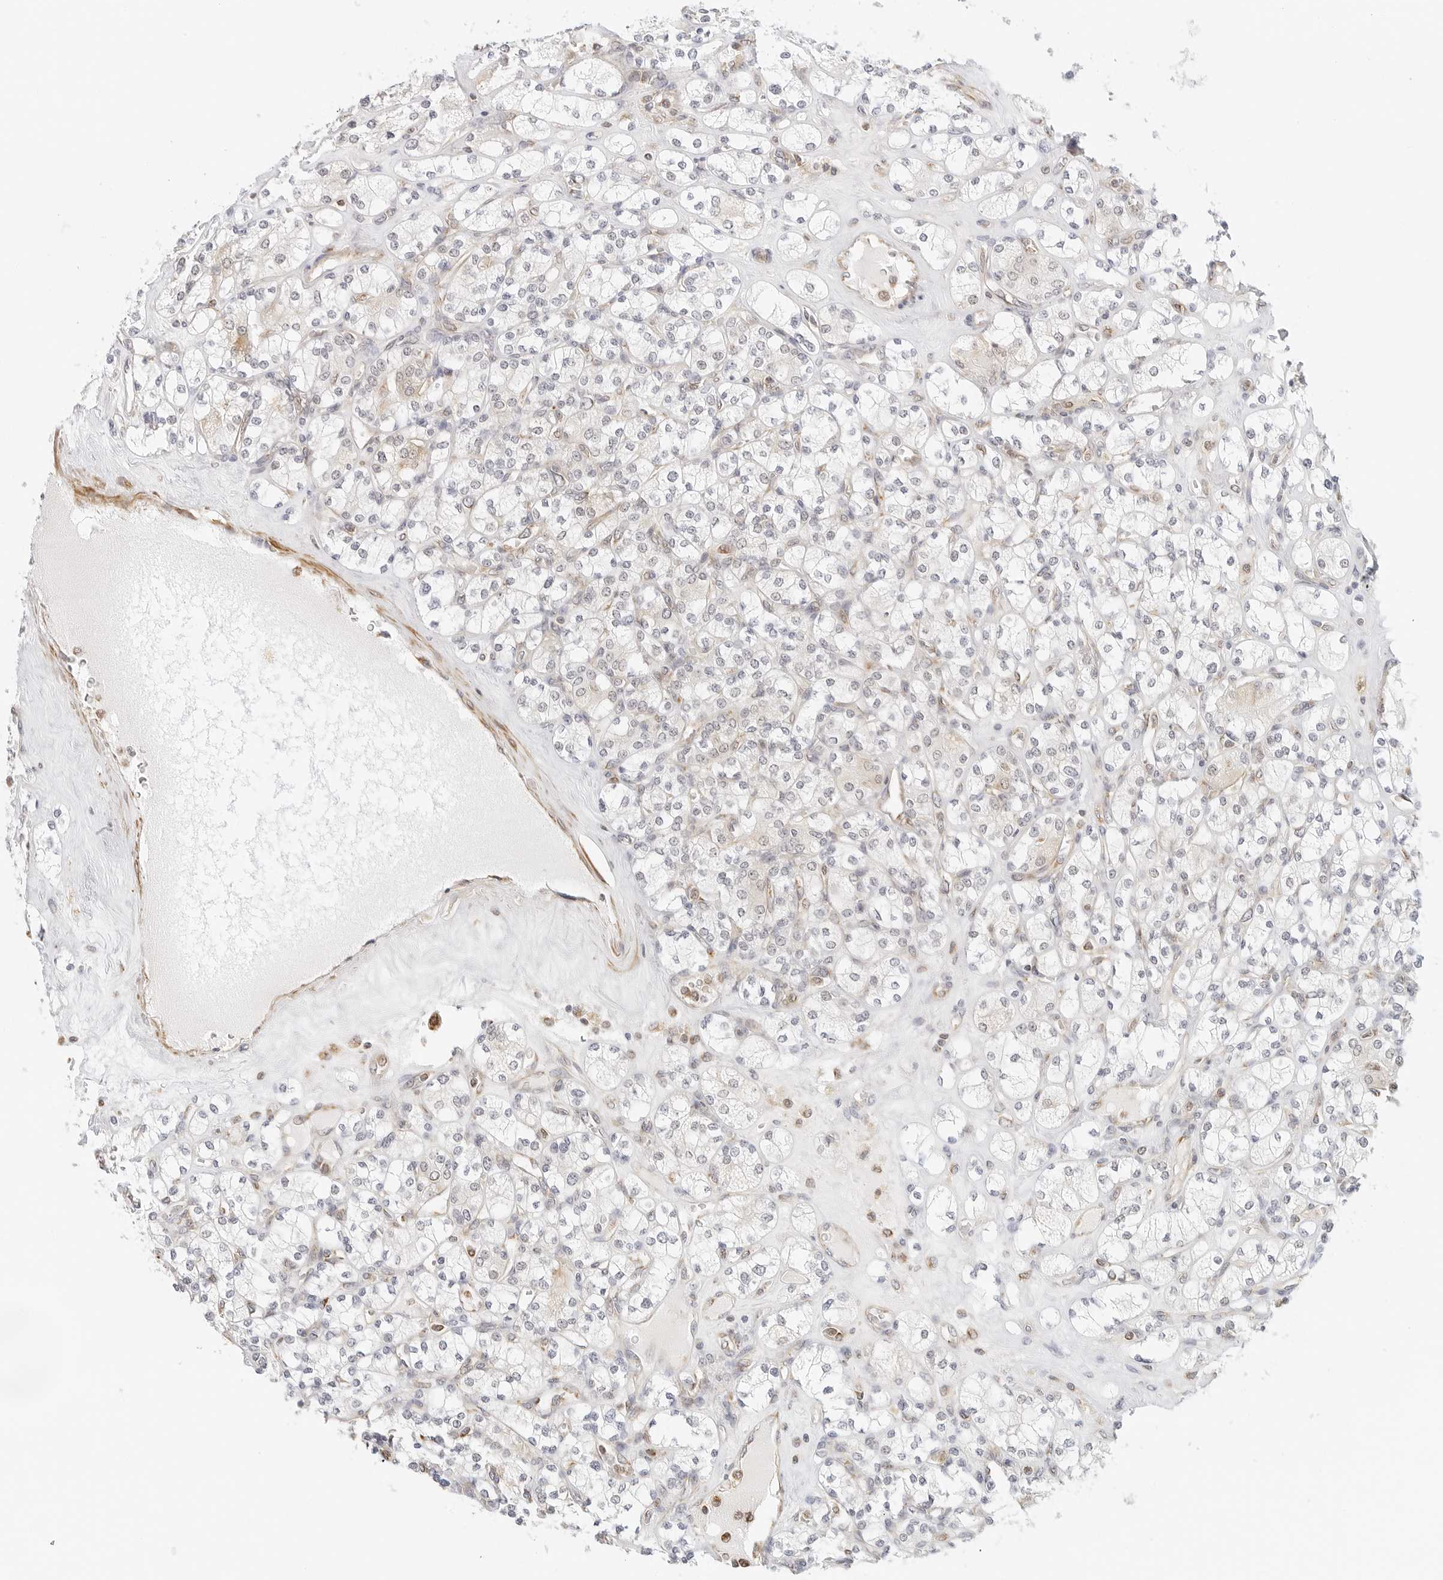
{"staining": {"intensity": "negative", "quantity": "none", "location": "none"}, "tissue": "renal cancer", "cell_type": "Tumor cells", "image_type": "cancer", "snomed": [{"axis": "morphology", "description": "Adenocarcinoma, NOS"}, {"axis": "topography", "description": "Kidney"}], "caption": "Tumor cells show no significant protein expression in renal cancer. The staining was performed using DAB to visualize the protein expression in brown, while the nuclei were stained in blue with hematoxylin (Magnification: 20x).", "gene": "GORAB", "patient": {"sex": "male", "age": 77}}